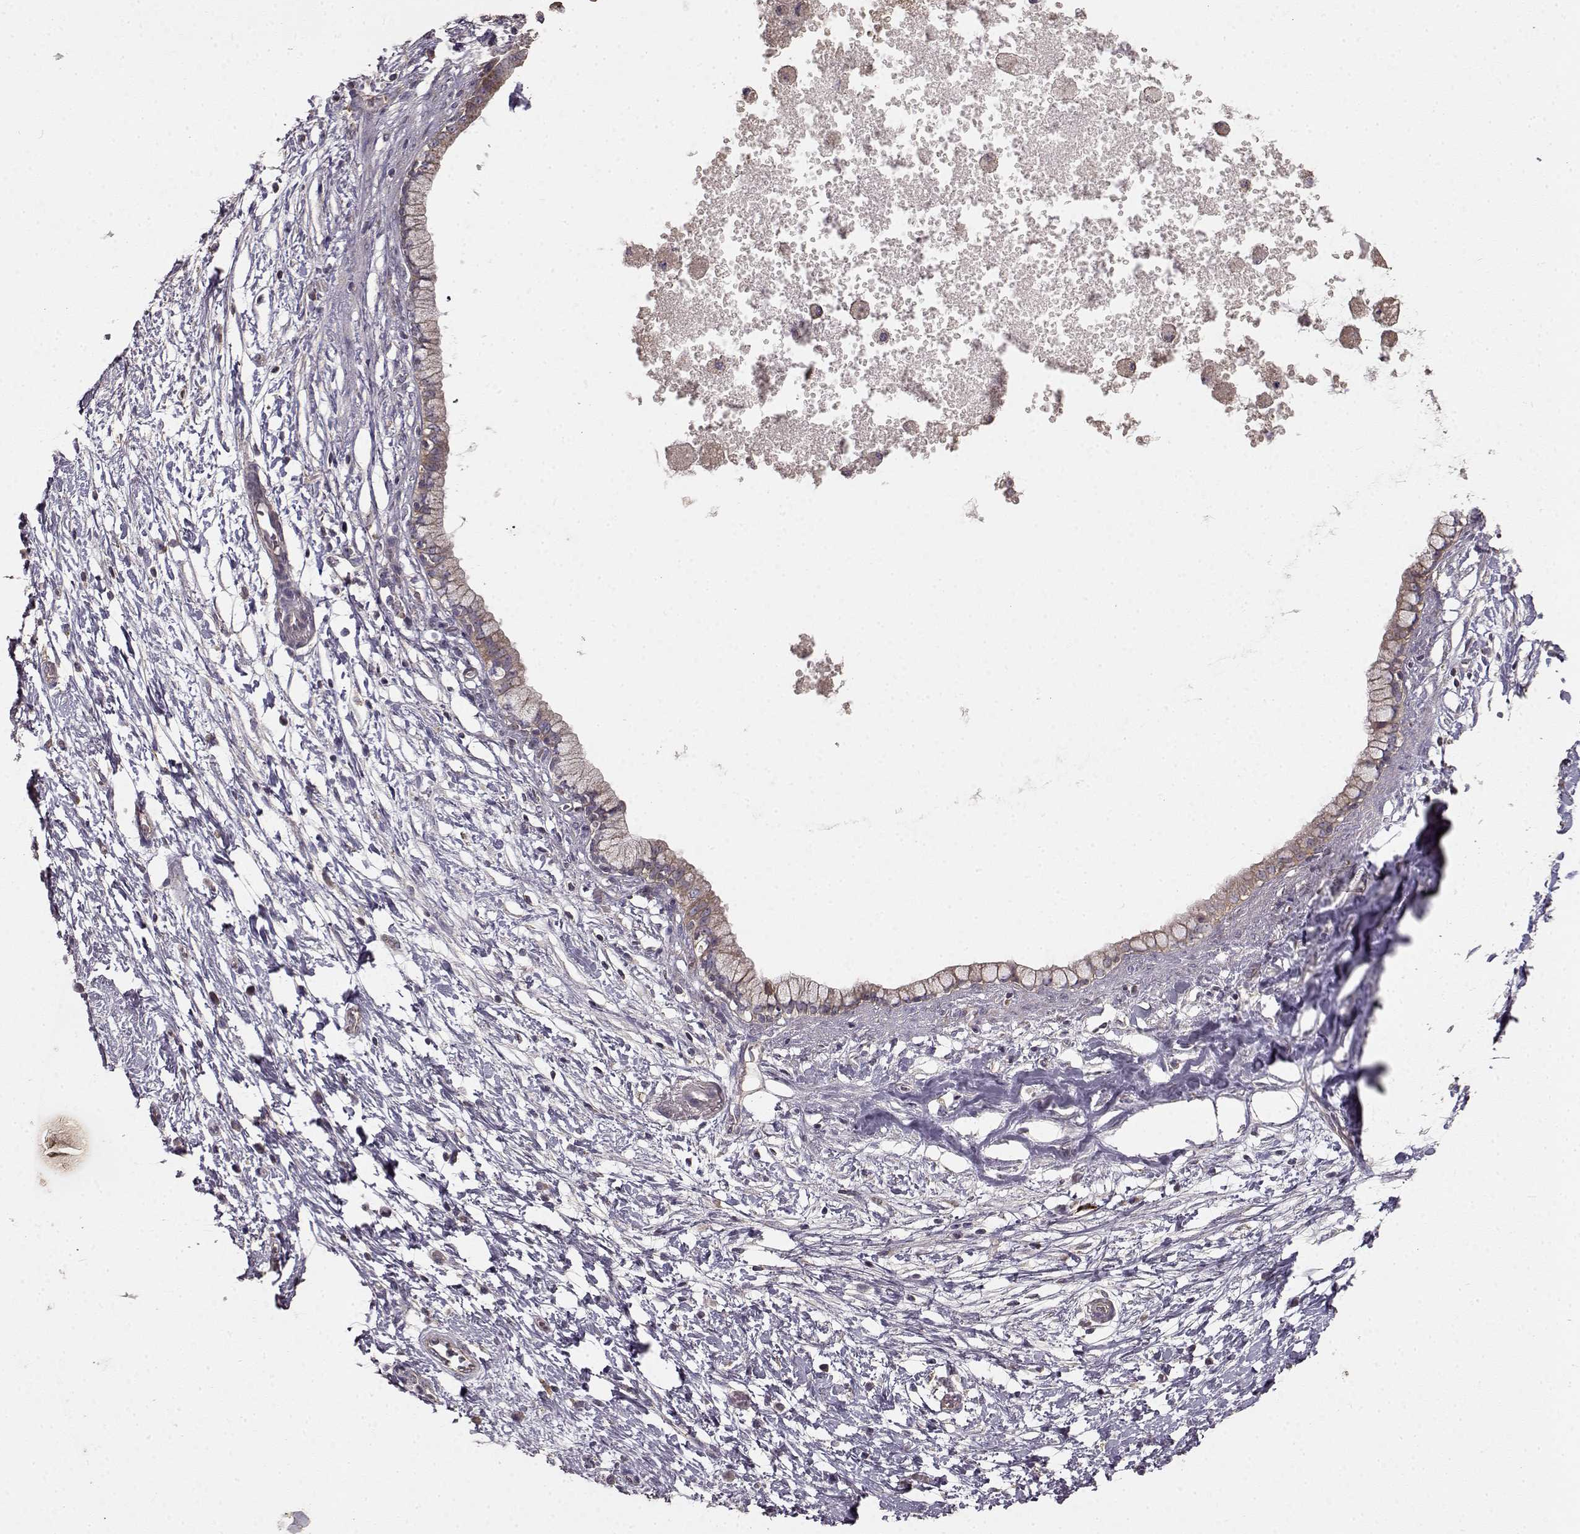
{"staining": {"intensity": "moderate", "quantity": ">75%", "location": "cytoplasmic/membranous"}, "tissue": "pancreatic cancer", "cell_type": "Tumor cells", "image_type": "cancer", "snomed": [{"axis": "morphology", "description": "Adenocarcinoma, NOS"}, {"axis": "topography", "description": "Pancreas"}], "caption": "IHC histopathology image of neoplastic tissue: human adenocarcinoma (pancreatic) stained using immunohistochemistry (IHC) reveals medium levels of moderate protein expression localized specifically in the cytoplasmic/membranous of tumor cells, appearing as a cytoplasmic/membranous brown color.", "gene": "ERBB3", "patient": {"sex": "female", "age": 72}}